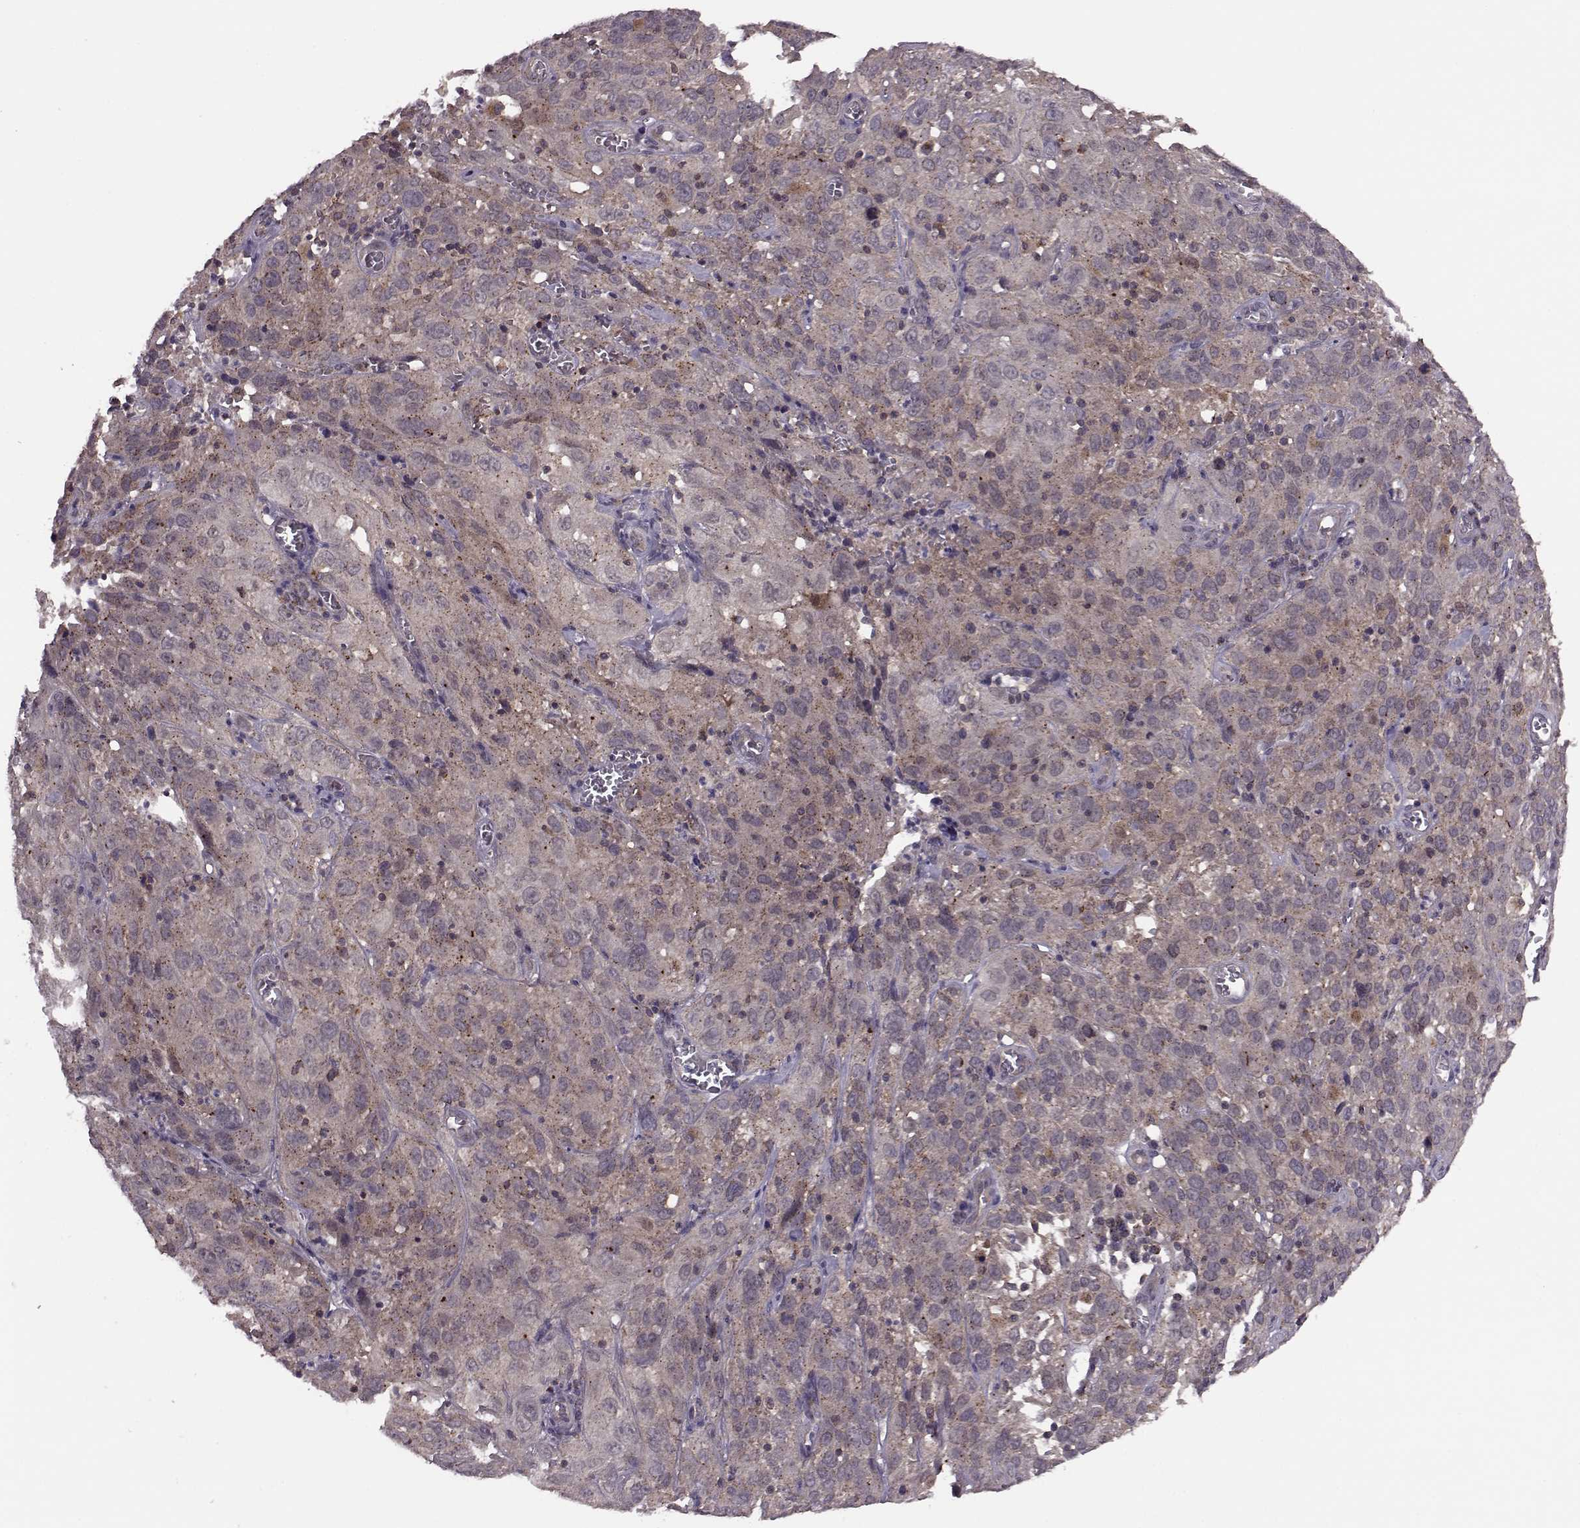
{"staining": {"intensity": "moderate", "quantity": "25%-75%", "location": "cytoplasmic/membranous"}, "tissue": "cervical cancer", "cell_type": "Tumor cells", "image_type": "cancer", "snomed": [{"axis": "morphology", "description": "Squamous cell carcinoma, NOS"}, {"axis": "topography", "description": "Cervix"}], "caption": "This is a micrograph of immunohistochemistry (IHC) staining of cervical cancer (squamous cell carcinoma), which shows moderate staining in the cytoplasmic/membranous of tumor cells.", "gene": "FNIP2", "patient": {"sex": "female", "age": 32}}